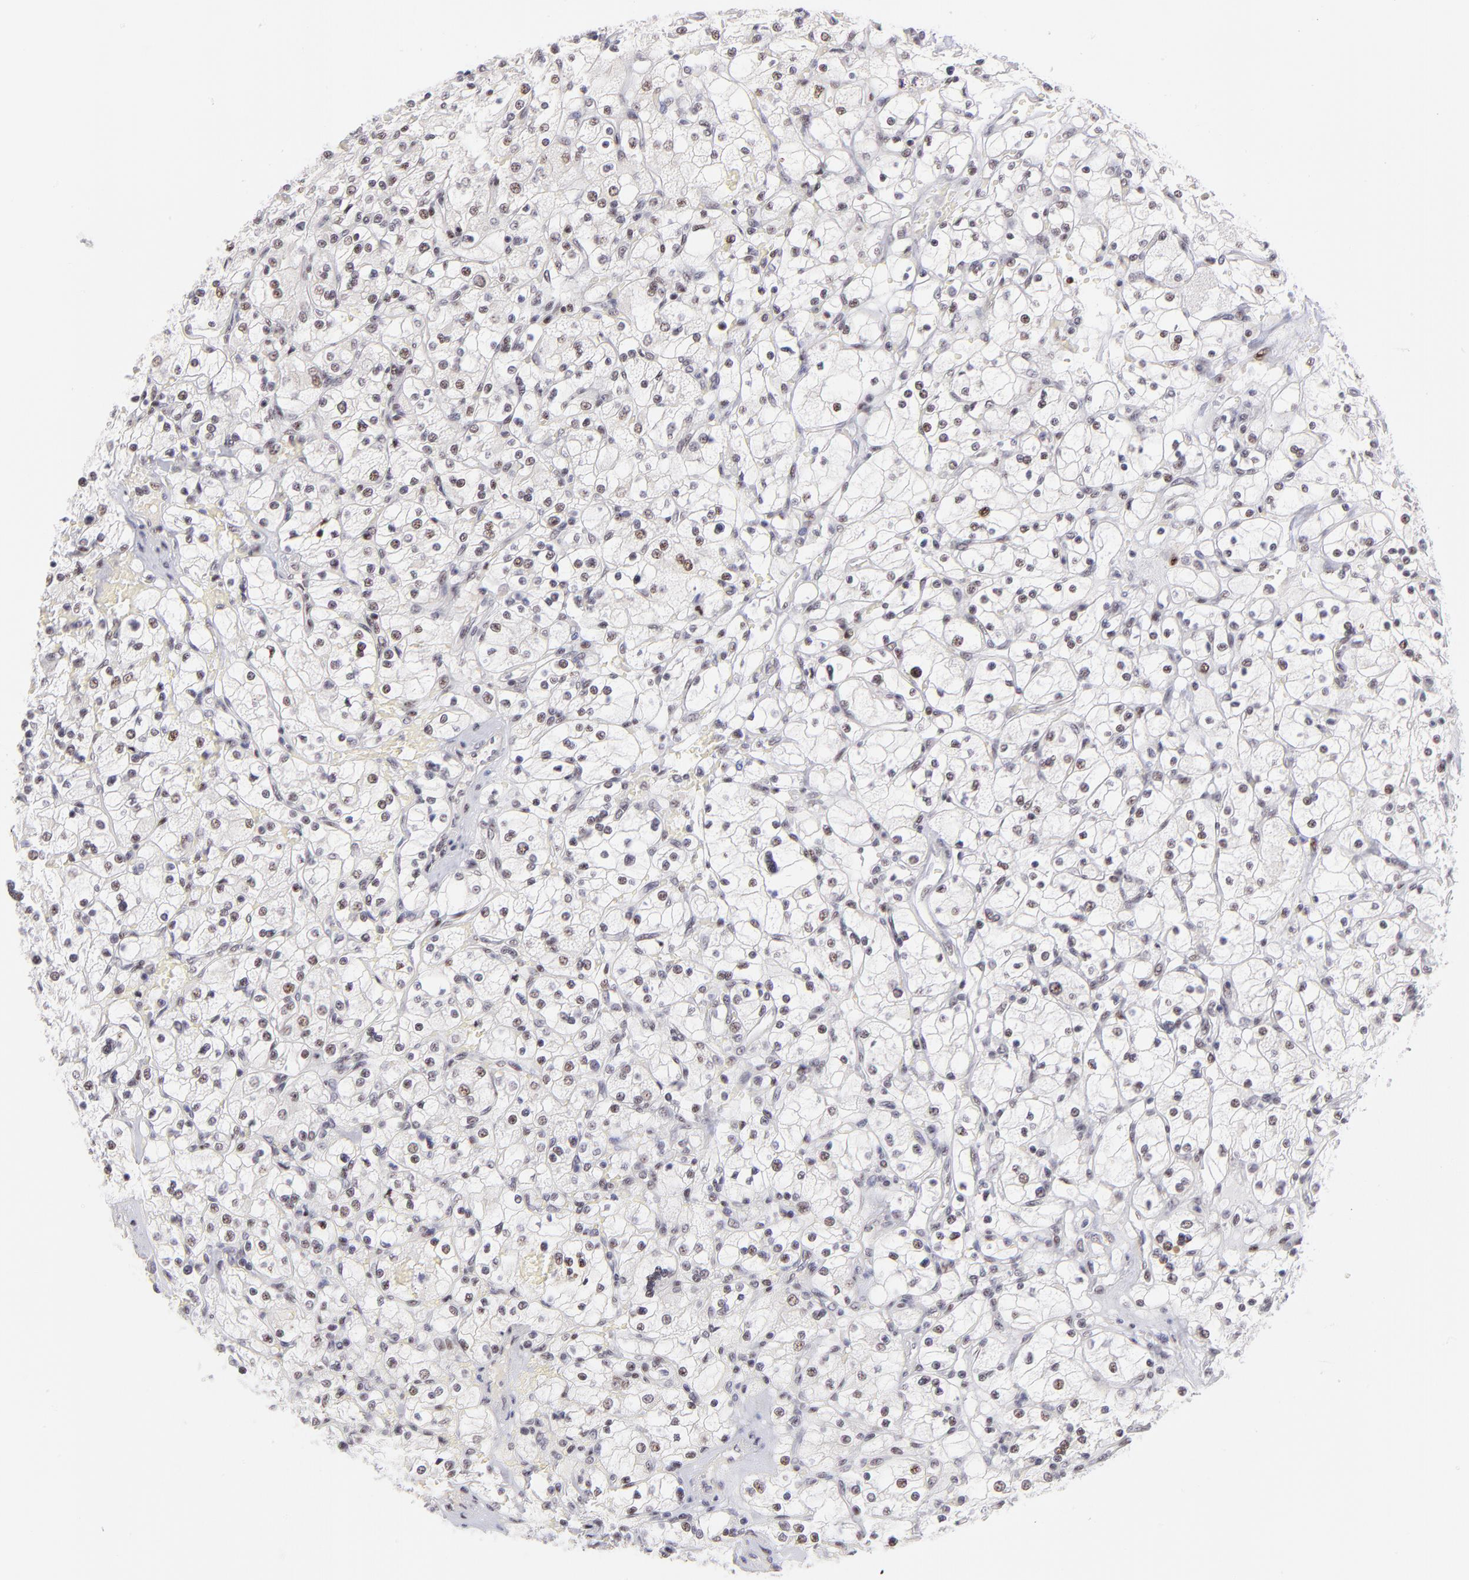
{"staining": {"intensity": "moderate", "quantity": "25%-75%", "location": "nuclear"}, "tissue": "renal cancer", "cell_type": "Tumor cells", "image_type": "cancer", "snomed": [{"axis": "morphology", "description": "Adenocarcinoma, NOS"}, {"axis": "topography", "description": "Kidney"}], "caption": "Immunohistochemistry (IHC) of adenocarcinoma (renal) demonstrates medium levels of moderate nuclear positivity in approximately 25%-75% of tumor cells. Immunohistochemistry (IHC) stains the protein of interest in brown and the nuclei are stained blue.", "gene": "CDC25C", "patient": {"sex": "female", "age": 83}}